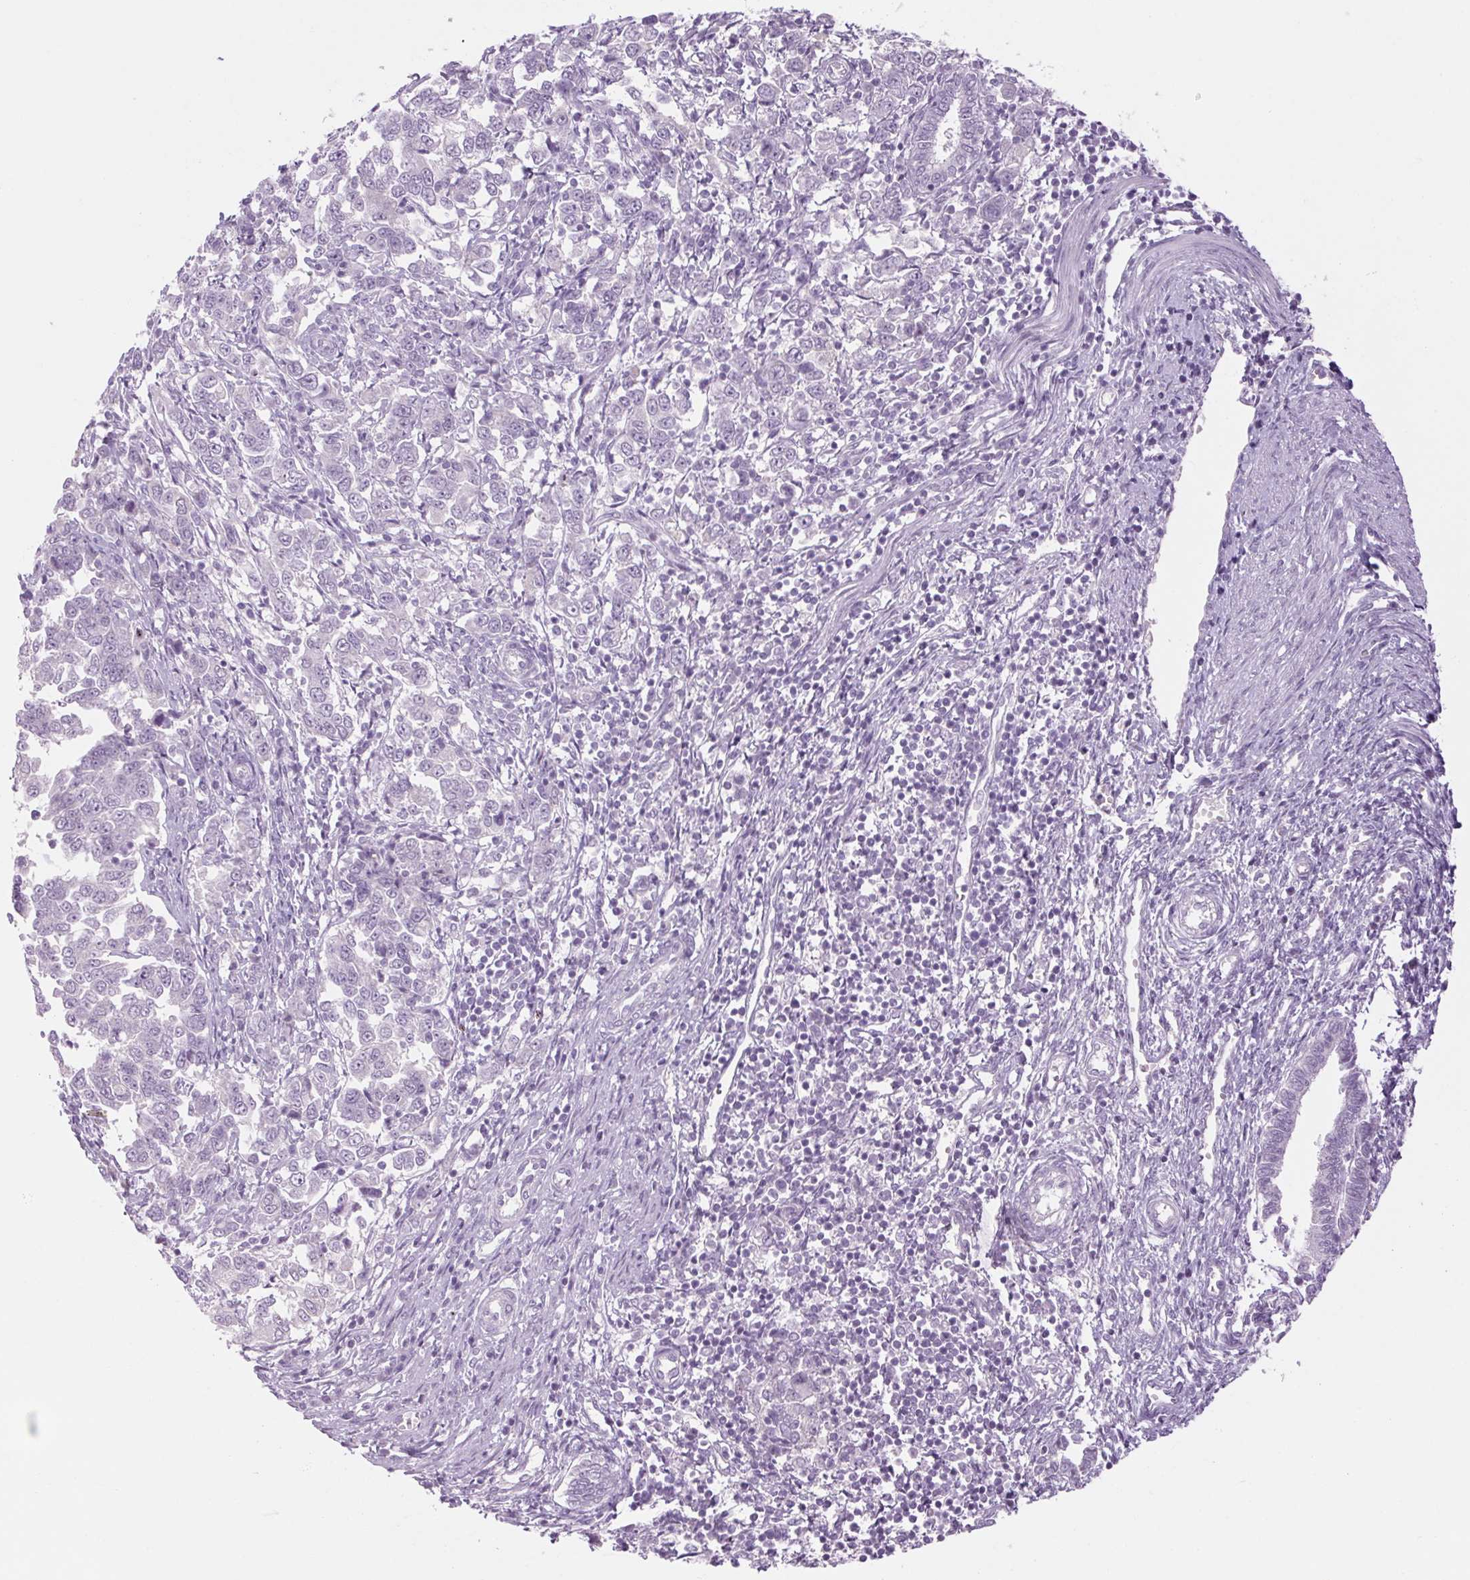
{"staining": {"intensity": "negative", "quantity": "none", "location": "none"}, "tissue": "endometrial cancer", "cell_type": "Tumor cells", "image_type": "cancer", "snomed": [{"axis": "morphology", "description": "Adenocarcinoma, NOS"}, {"axis": "topography", "description": "Endometrium"}], "caption": "Tumor cells show no significant protein positivity in adenocarcinoma (endometrial).", "gene": "RPTN", "patient": {"sex": "female", "age": 43}}